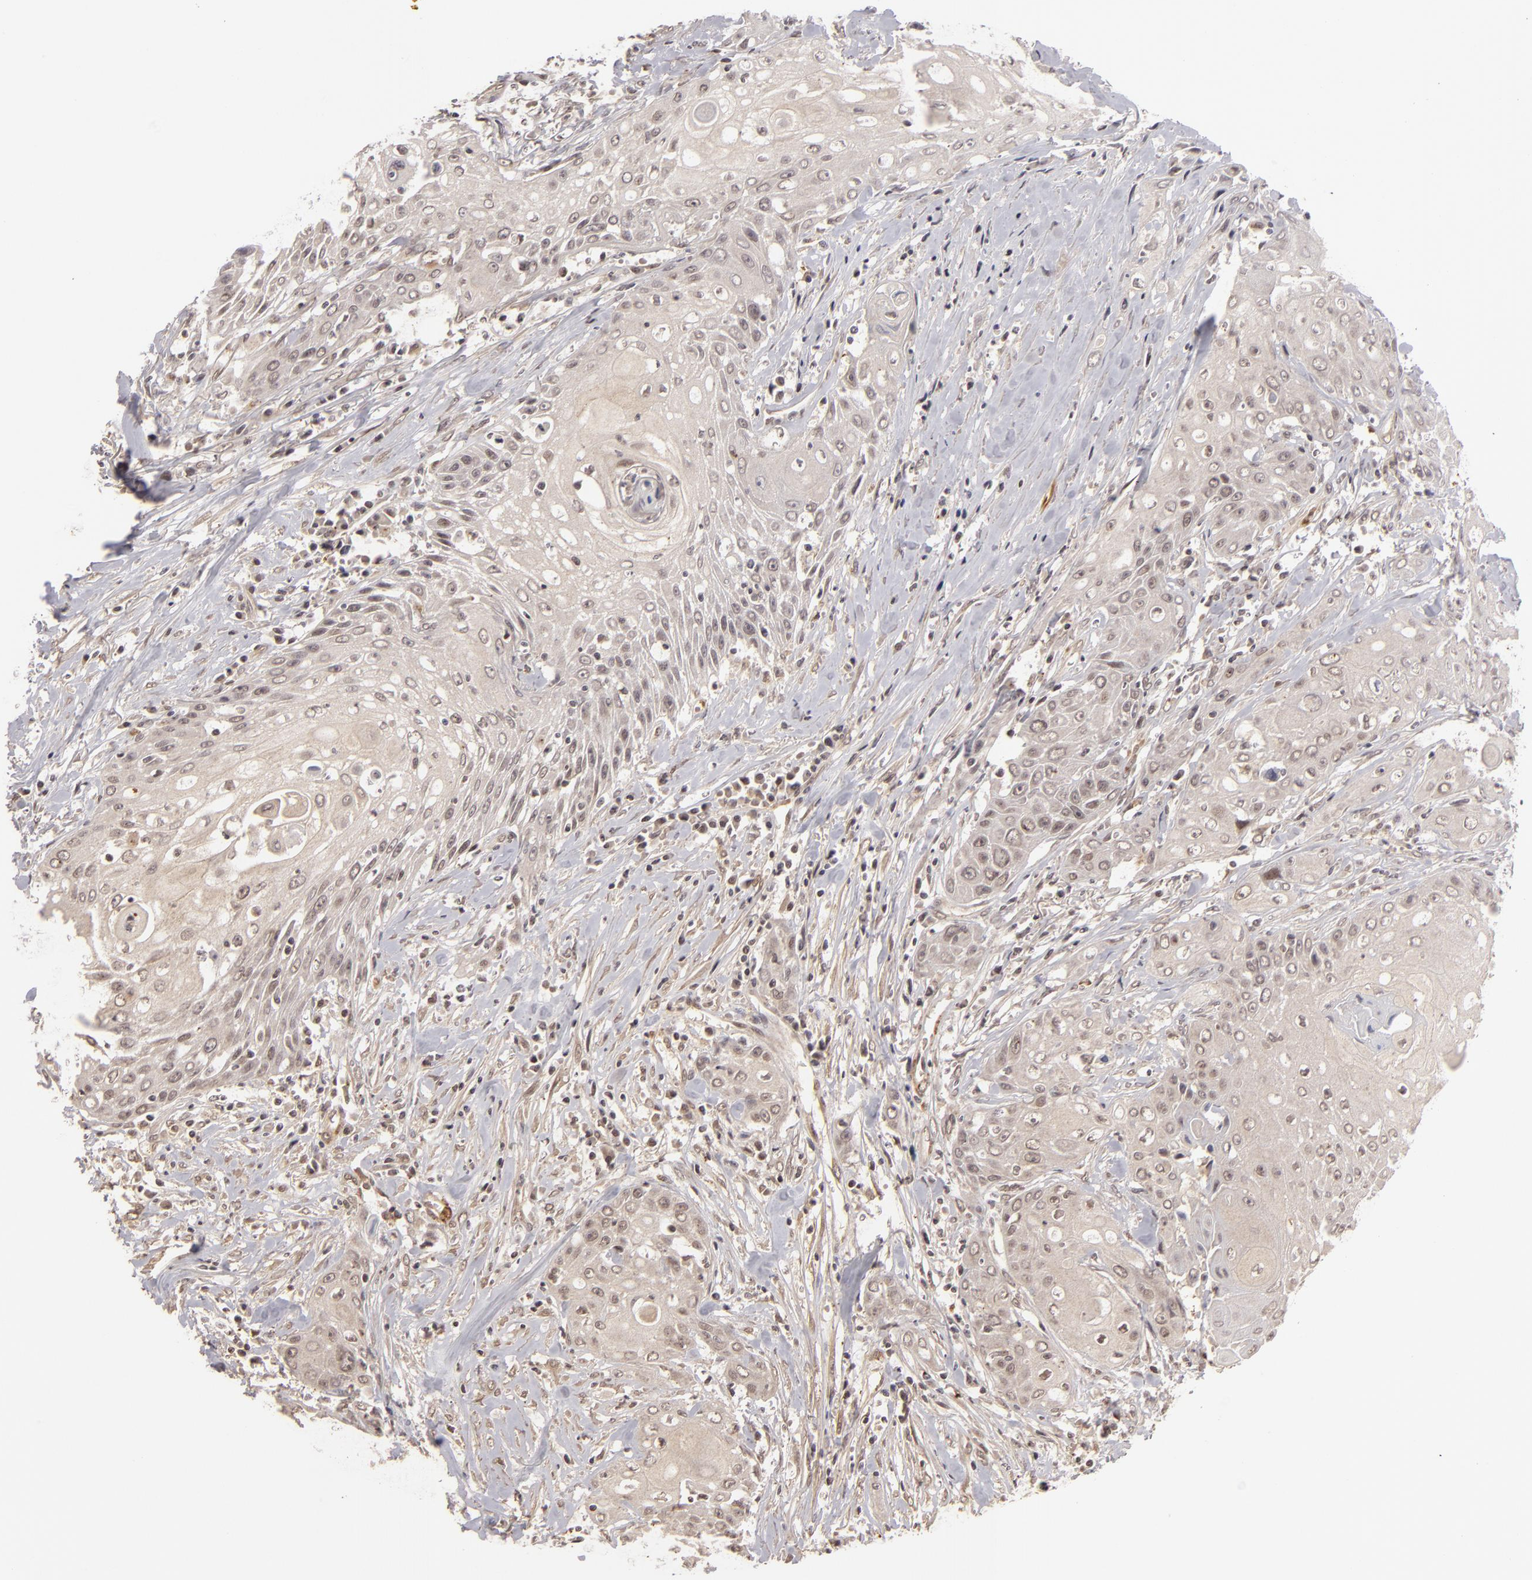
{"staining": {"intensity": "weak", "quantity": "25%-75%", "location": "cytoplasmic/membranous"}, "tissue": "head and neck cancer", "cell_type": "Tumor cells", "image_type": "cancer", "snomed": [{"axis": "morphology", "description": "Squamous cell carcinoma, NOS"}, {"axis": "topography", "description": "Oral tissue"}, {"axis": "topography", "description": "Head-Neck"}], "caption": "Immunohistochemical staining of human head and neck cancer demonstrates low levels of weak cytoplasmic/membranous expression in about 25%-75% of tumor cells. (DAB (3,3'-diaminobenzidine) IHC with brightfield microscopy, high magnification).", "gene": "DFFA", "patient": {"sex": "female", "age": 82}}